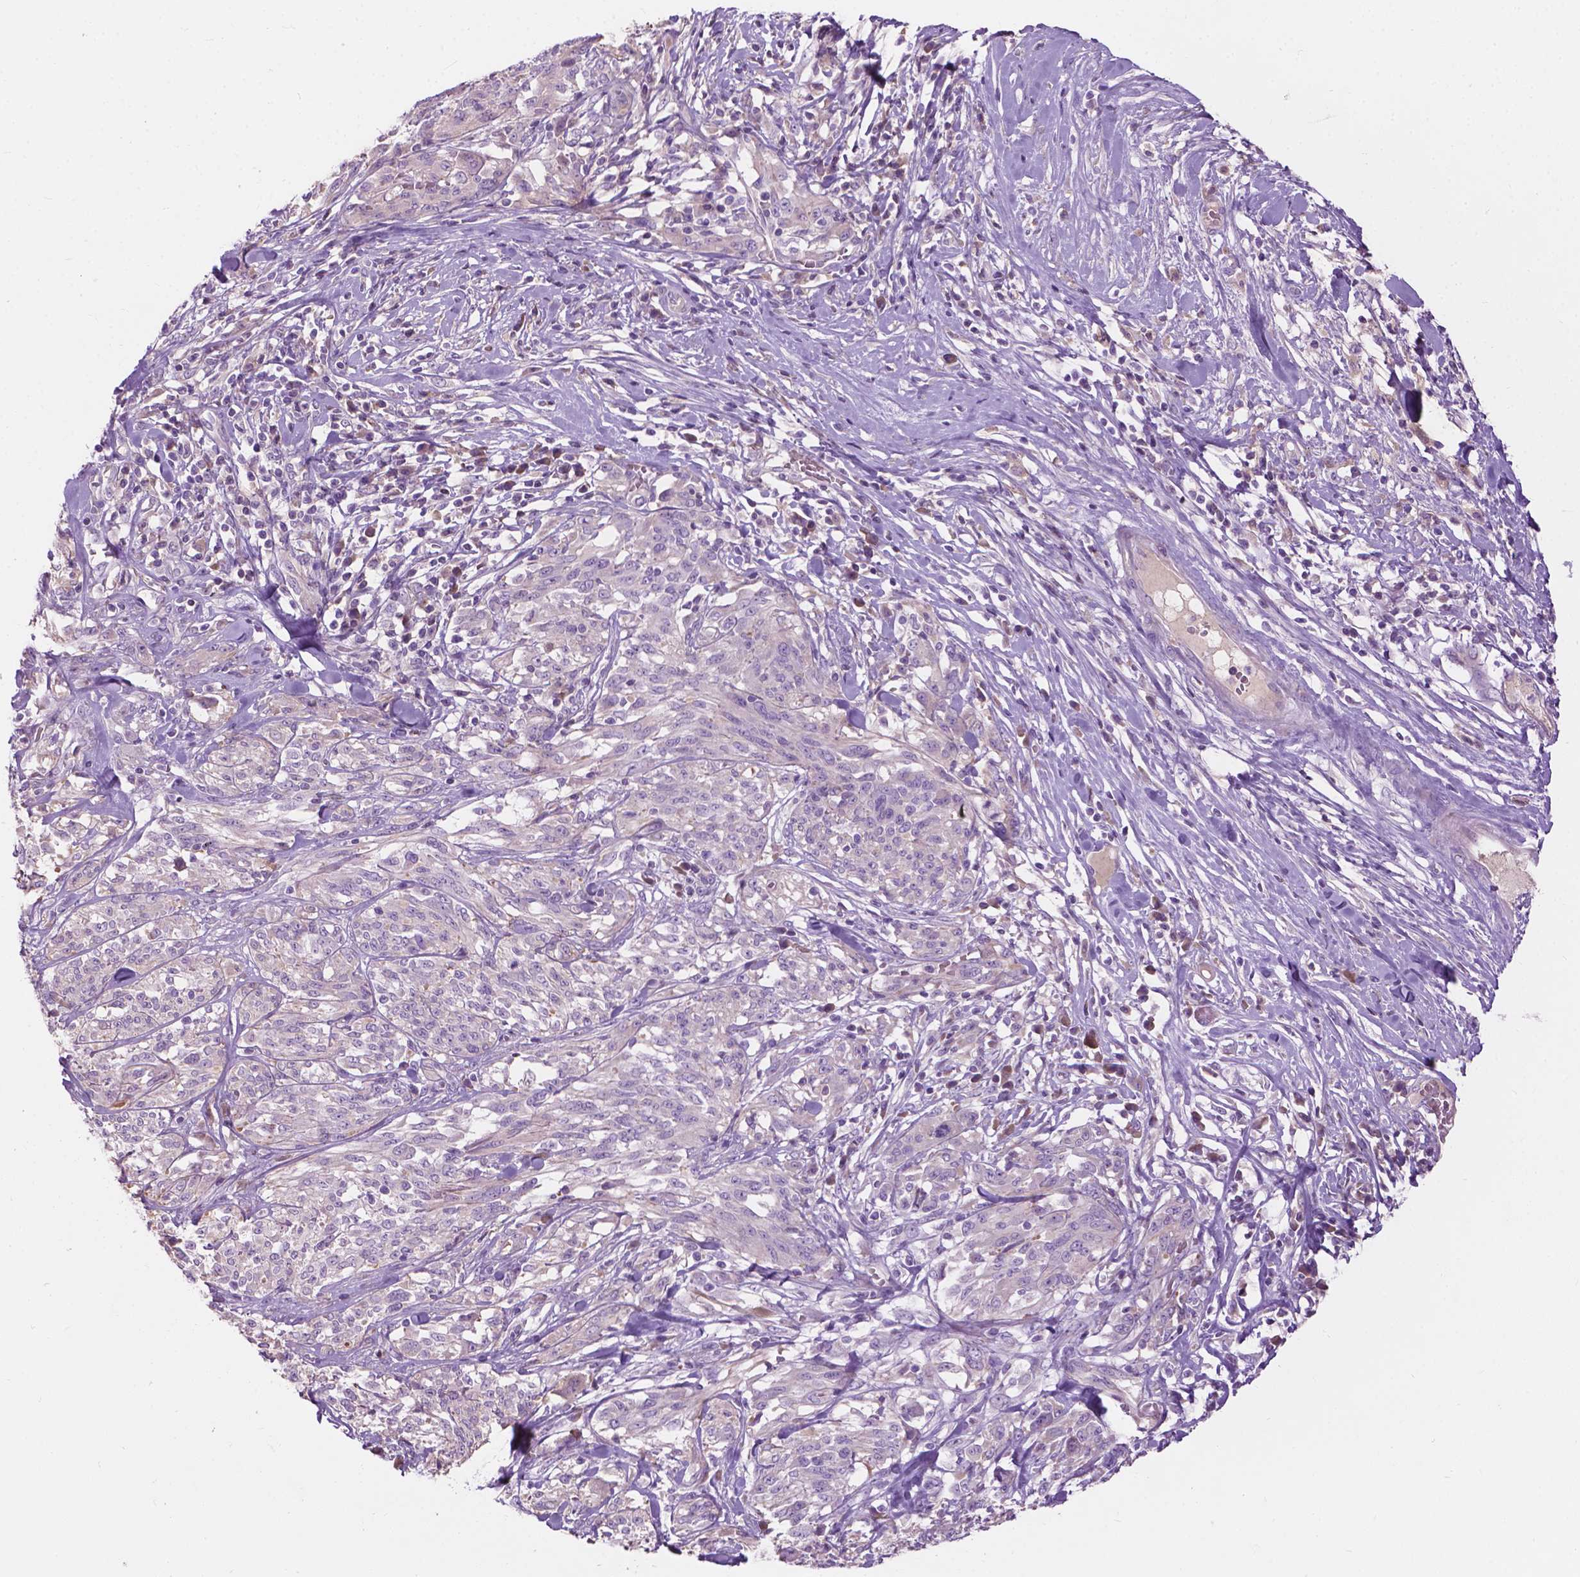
{"staining": {"intensity": "negative", "quantity": "none", "location": "none"}, "tissue": "melanoma", "cell_type": "Tumor cells", "image_type": "cancer", "snomed": [{"axis": "morphology", "description": "Malignant melanoma, NOS"}, {"axis": "topography", "description": "Skin"}], "caption": "Micrograph shows no significant protein staining in tumor cells of malignant melanoma.", "gene": "NOXO1", "patient": {"sex": "female", "age": 91}}